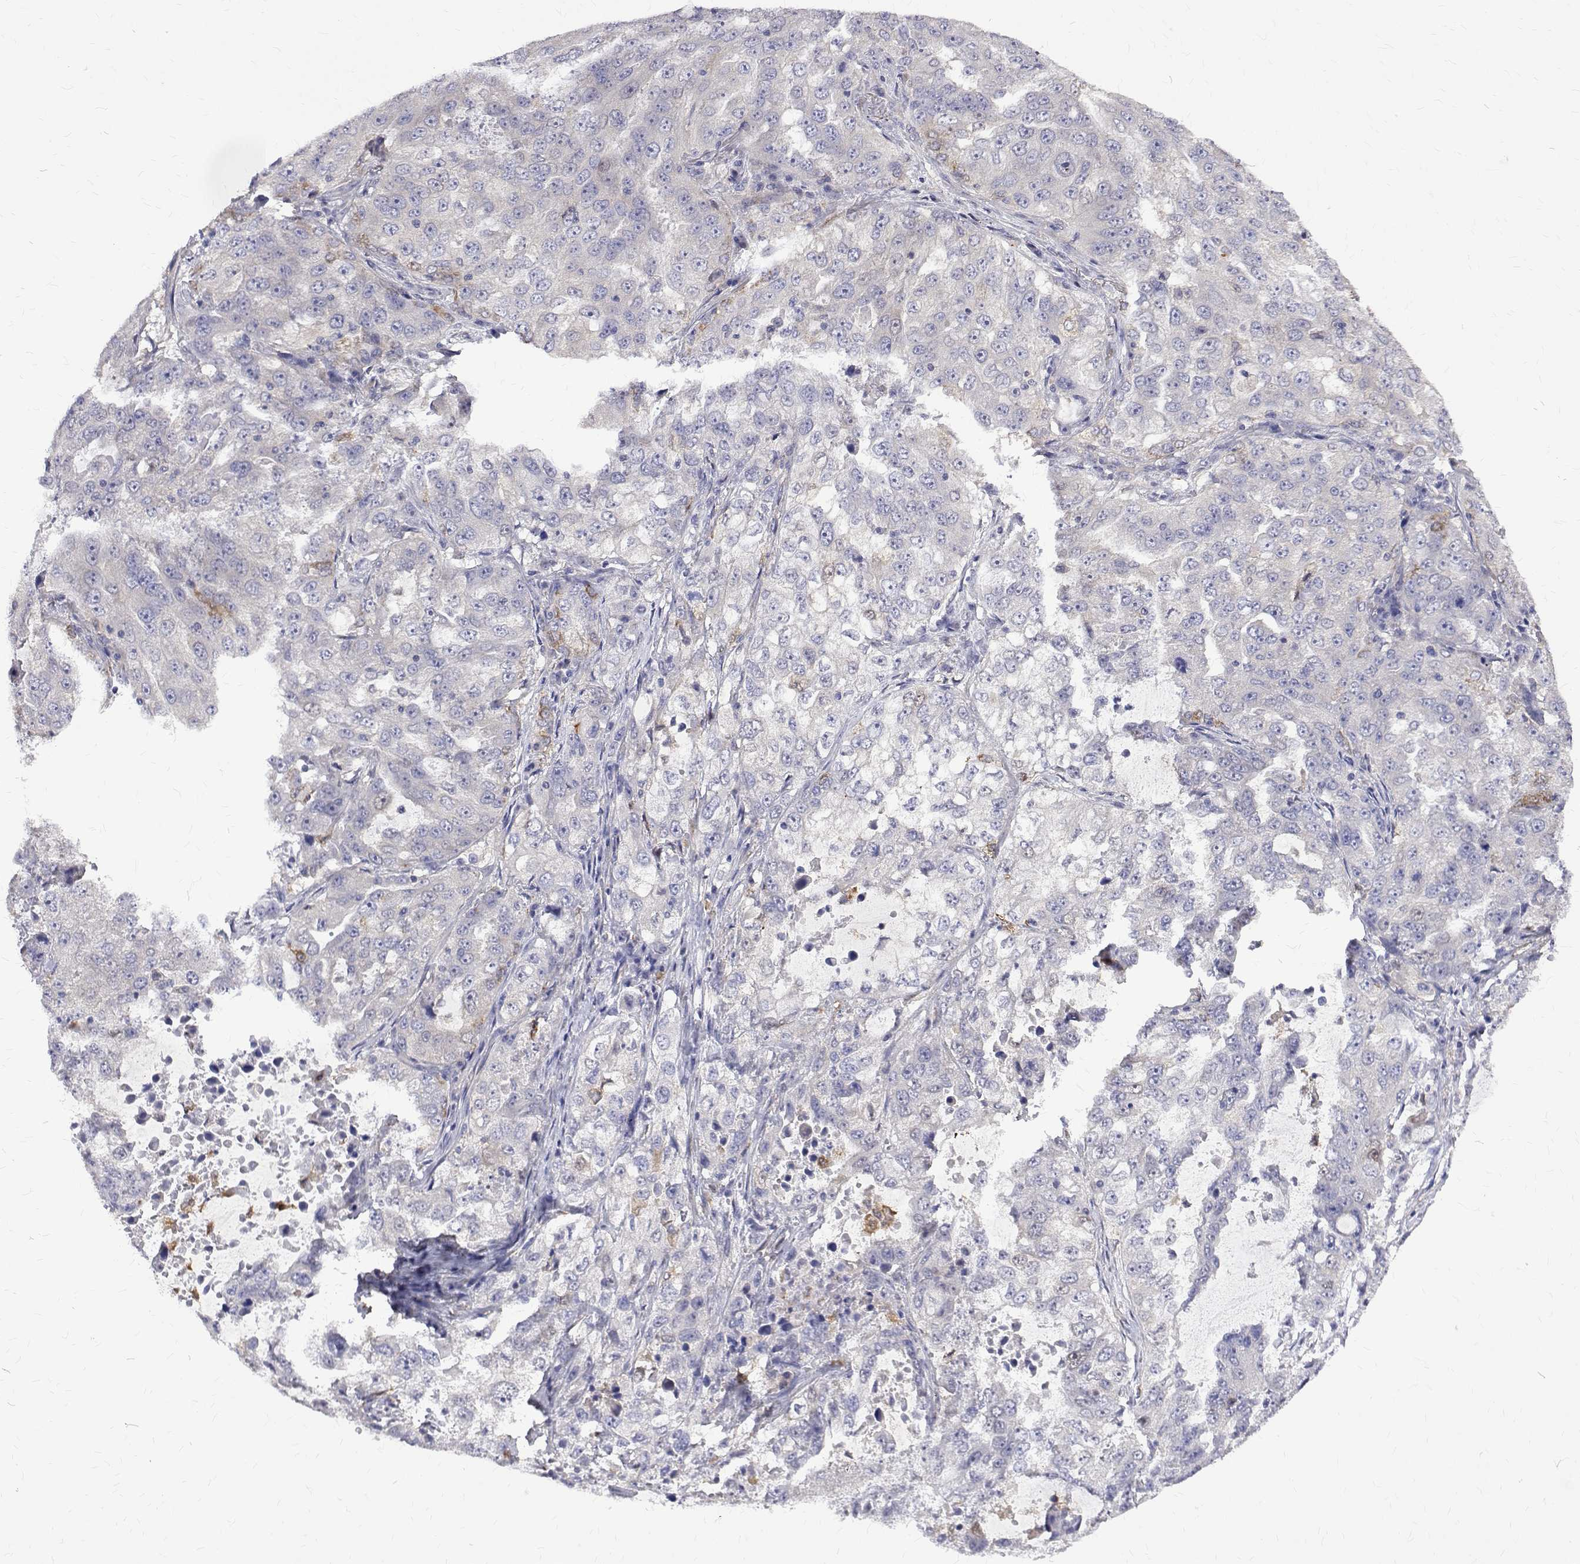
{"staining": {"intensity": "negative", "quantity": "none", "location": "none"}, "tissue": "lung cancer", "cell_type": "Tumor cells", "image_type": "cancer", "snomed": [{"axis": "morphology", "description": "Adenocarcinoma, NOS"}, {"axis": "topography", "description": "Lung"}], "caption": "Tumor cells are negative for protein expression in human lung adenocarcinoma.", "gene": "PADI1", "patient": {"sex": "female", "age": 61}}